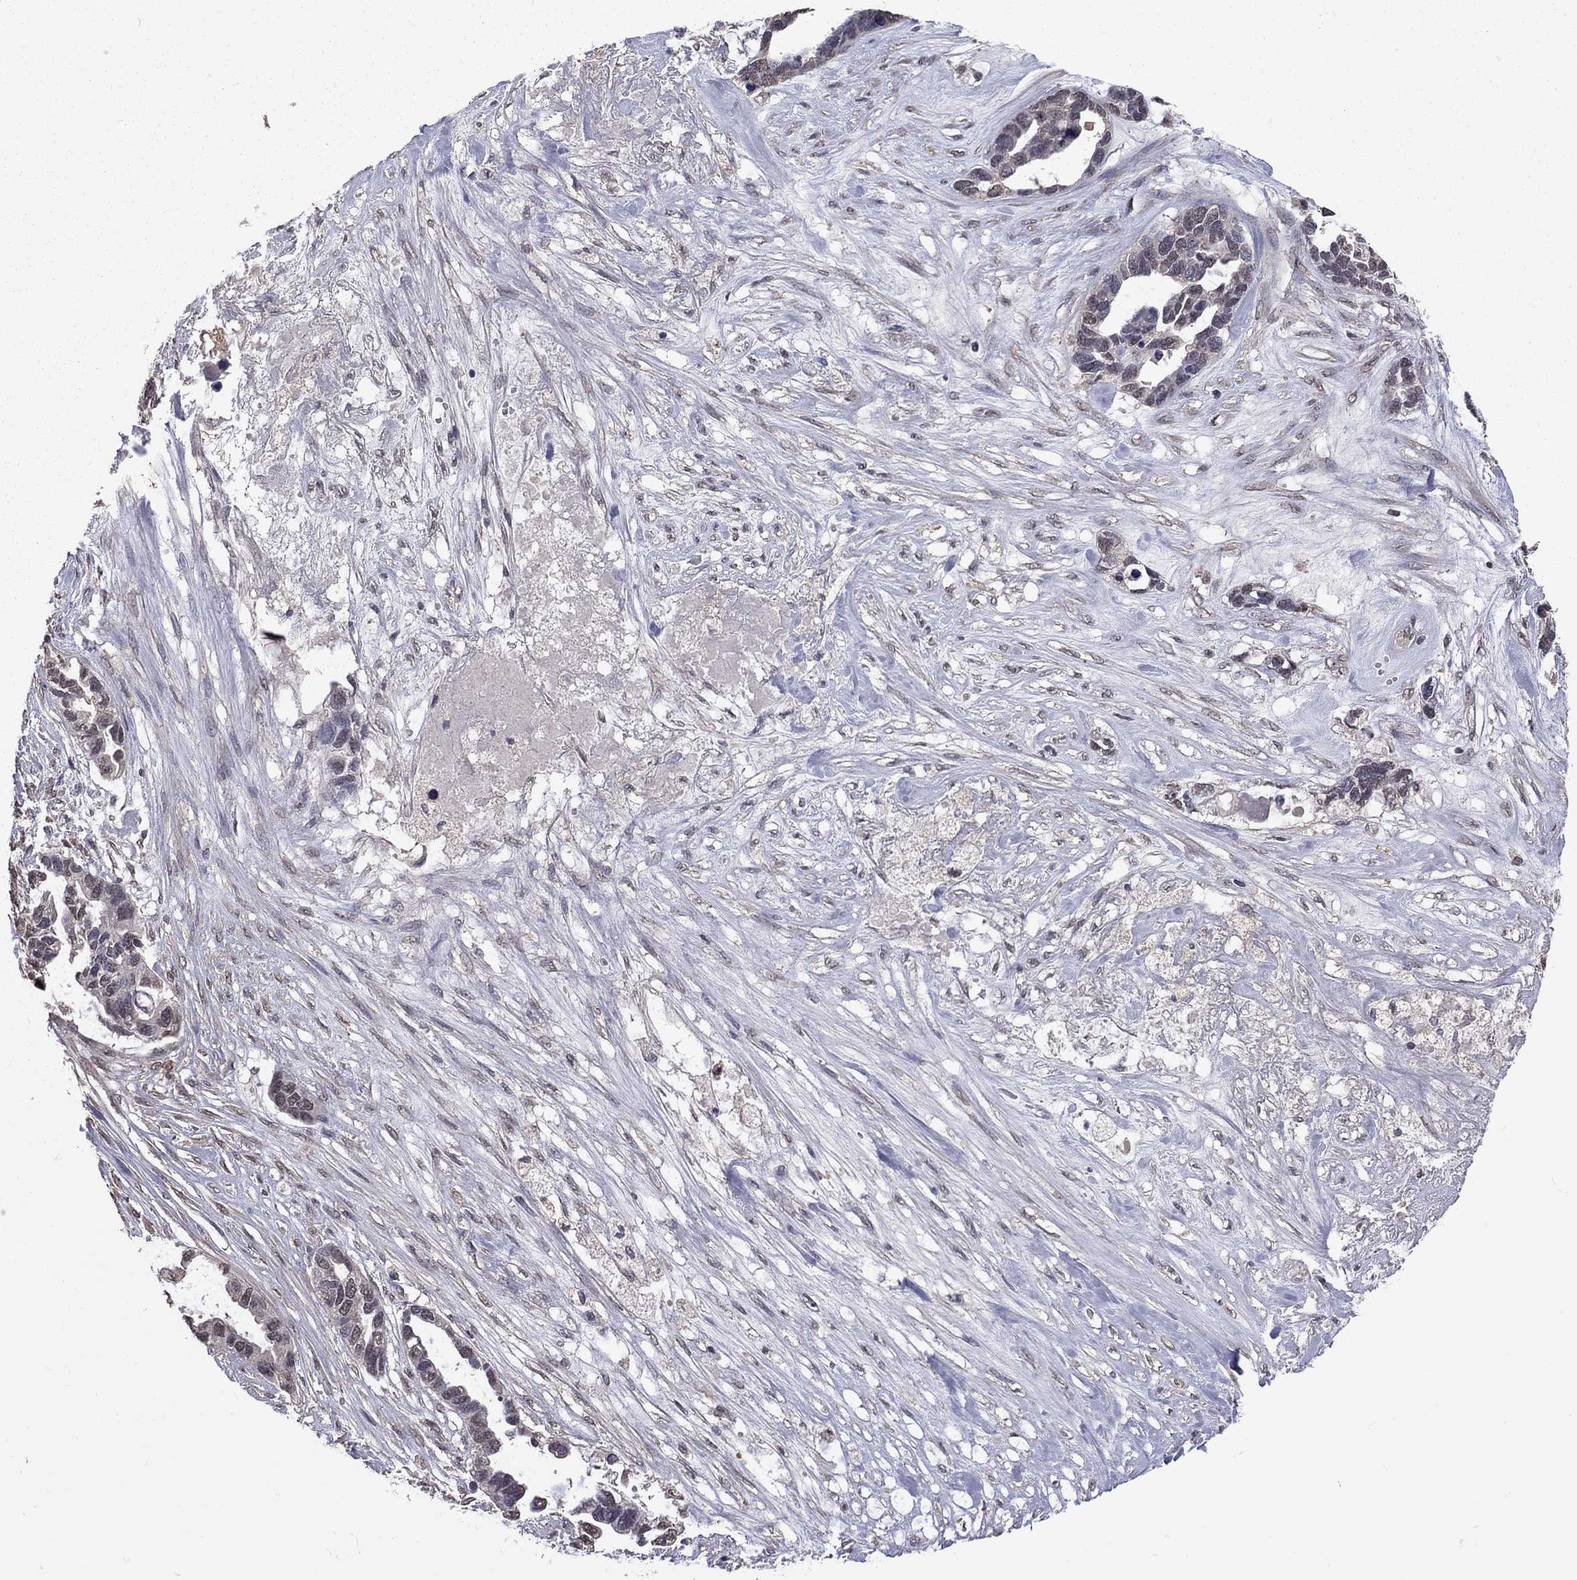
{"staining": {"intensity": "negative", "quantity": "none", "location": "none"}, "tissue": "ovarian cancer", "cell_type": "Tumor cells", "image_type": "cancer", "snomed": [{"axis": "morphology", "description": "Cystadenocarcinoma, serous, NOS"}, {"axis": "topography", "description": "Ovary"}], "caption": "A photomicrograph of serous cystadenocarcinoma (ovarian) stained for a protein displays no brown staining in tumor cells.", "gene": "TSNARE1", "patient": {"sex": "female", "age": 54}}